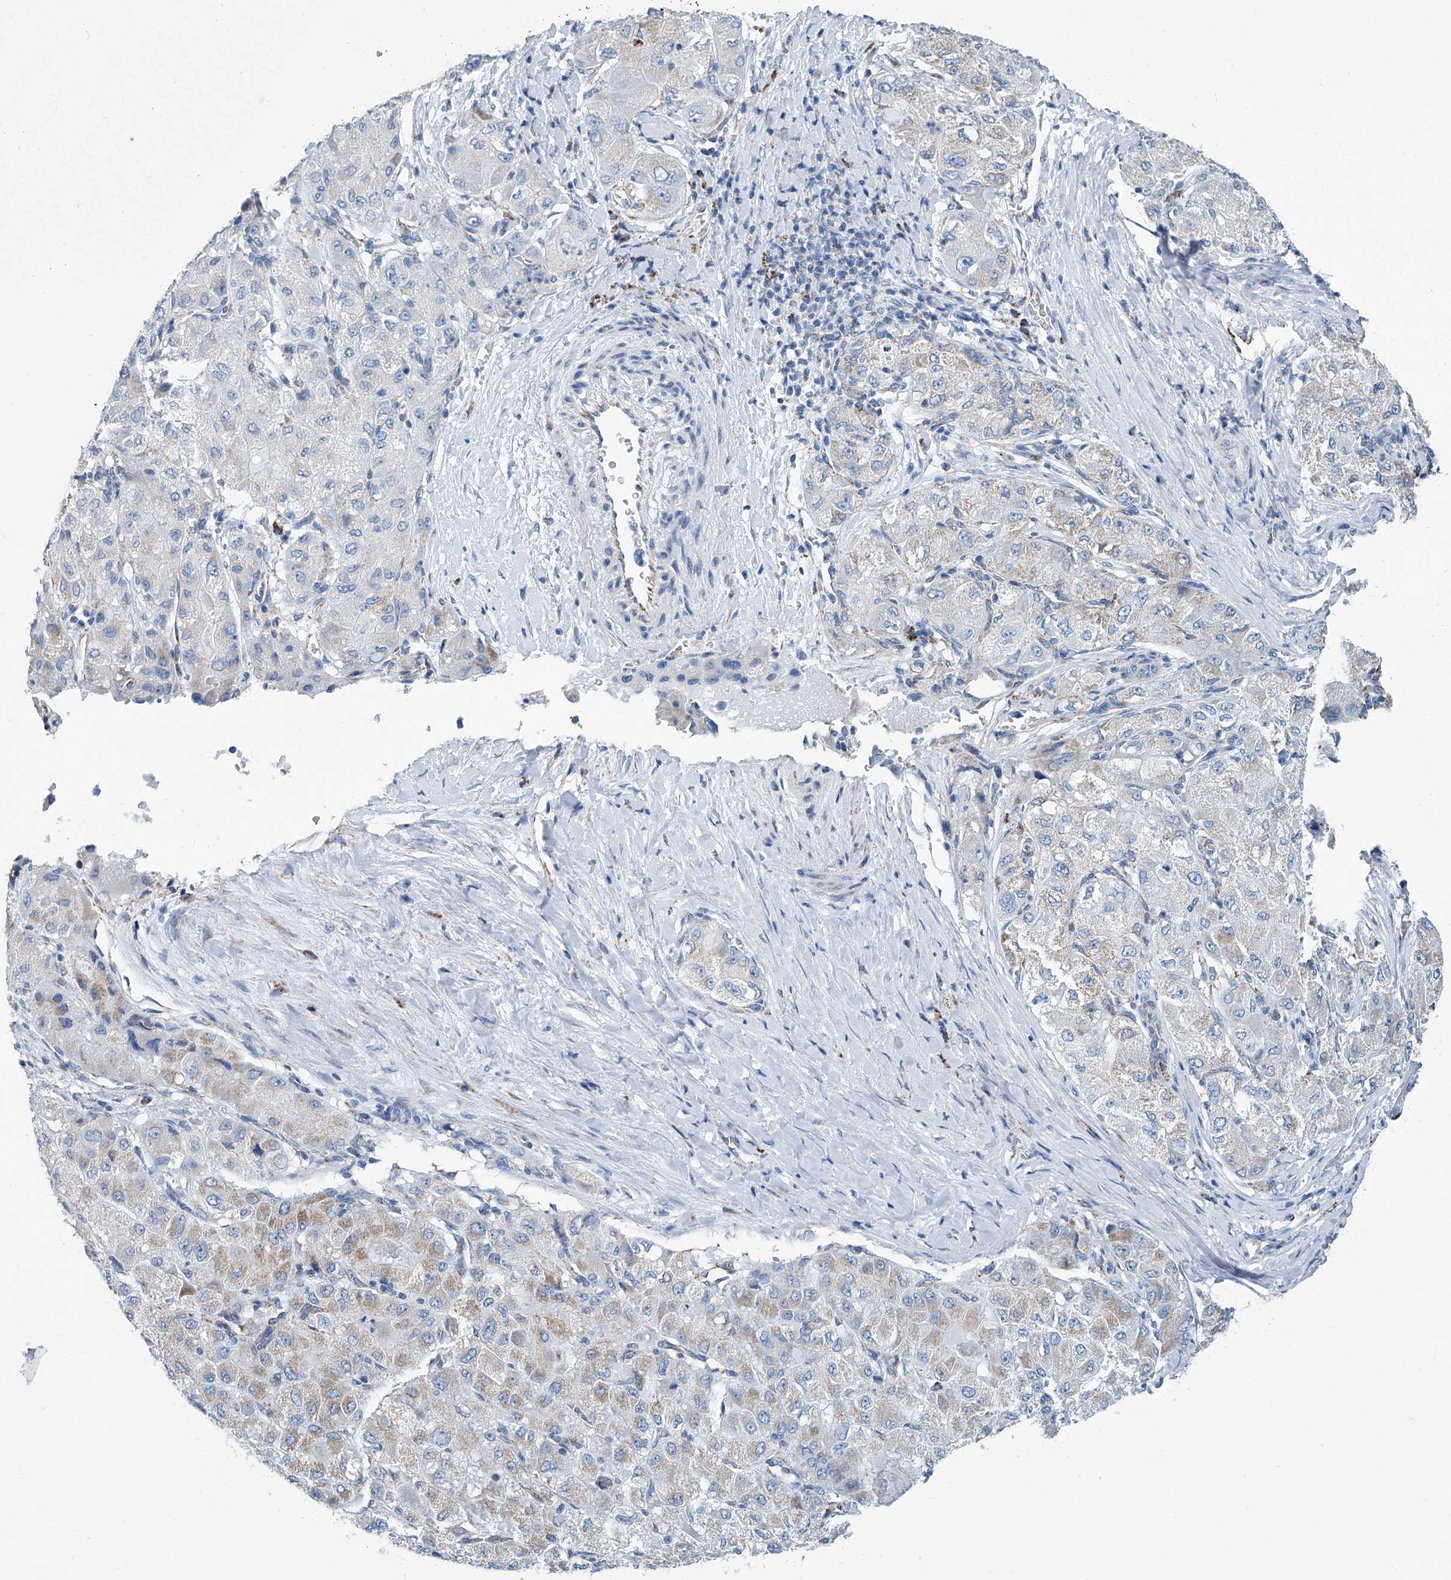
{"staining": {"intensity": "weak", "quantity": "<25%", "location": "cytoplasmic/membranous"}, "tissue": "liver cancer", "cell_type": "Tumor cells", "image_type": "cancer", "snomed": [{"axis": "morphology", "description": "Carcinoma, Hepatocellular, NOS"}, {"axis": "topography", "description": "Liver"}], "caption": "There is no significant staining in tumor cells of liver cancer. (DAB immunohistochemistry, high magnification).", "gene": "MT-ND1", "patient": {"sex": "male", "age": 80}}